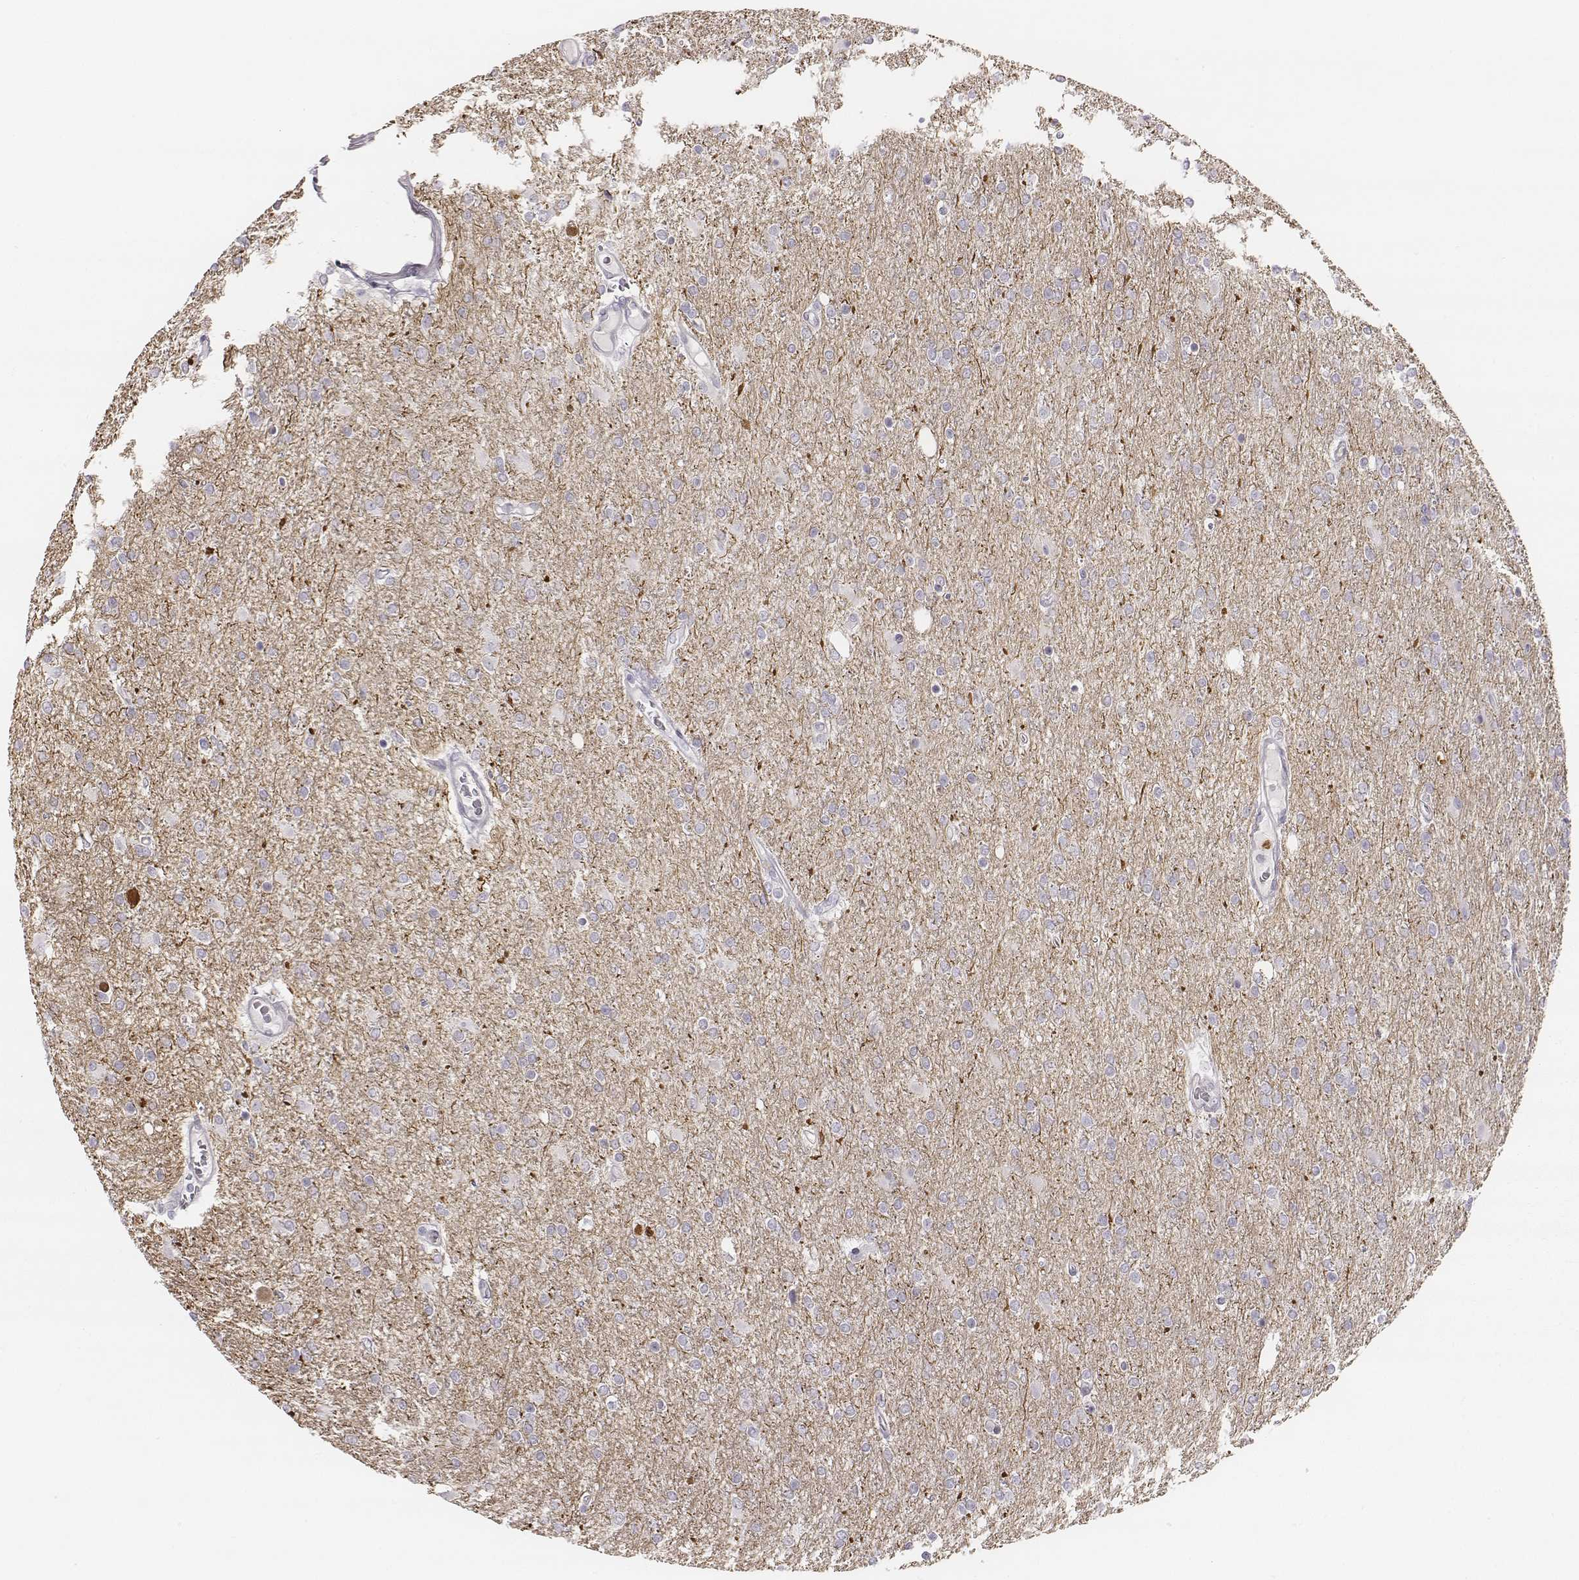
{"staining": {"intensity": "negative", "quantity": "none", "location": "none"}, "tissue": "glioma", "cell_type": "Tumor cells", "image_type": "cancer", "snomed": [{"axis": "morphology", "description": "Glioma, malignant, High grade"}, {"axis": "topography", "description": "Cerebral cortex"}], "caption": "Immunohistochemistry micrograph of neoplastic tissue: malignant high-grade glioma stained with DAB reveals no significant protein positivity in tumor cells.", "gene": "KCNJ12", "patient": {"sex": "male", "age": 70}}